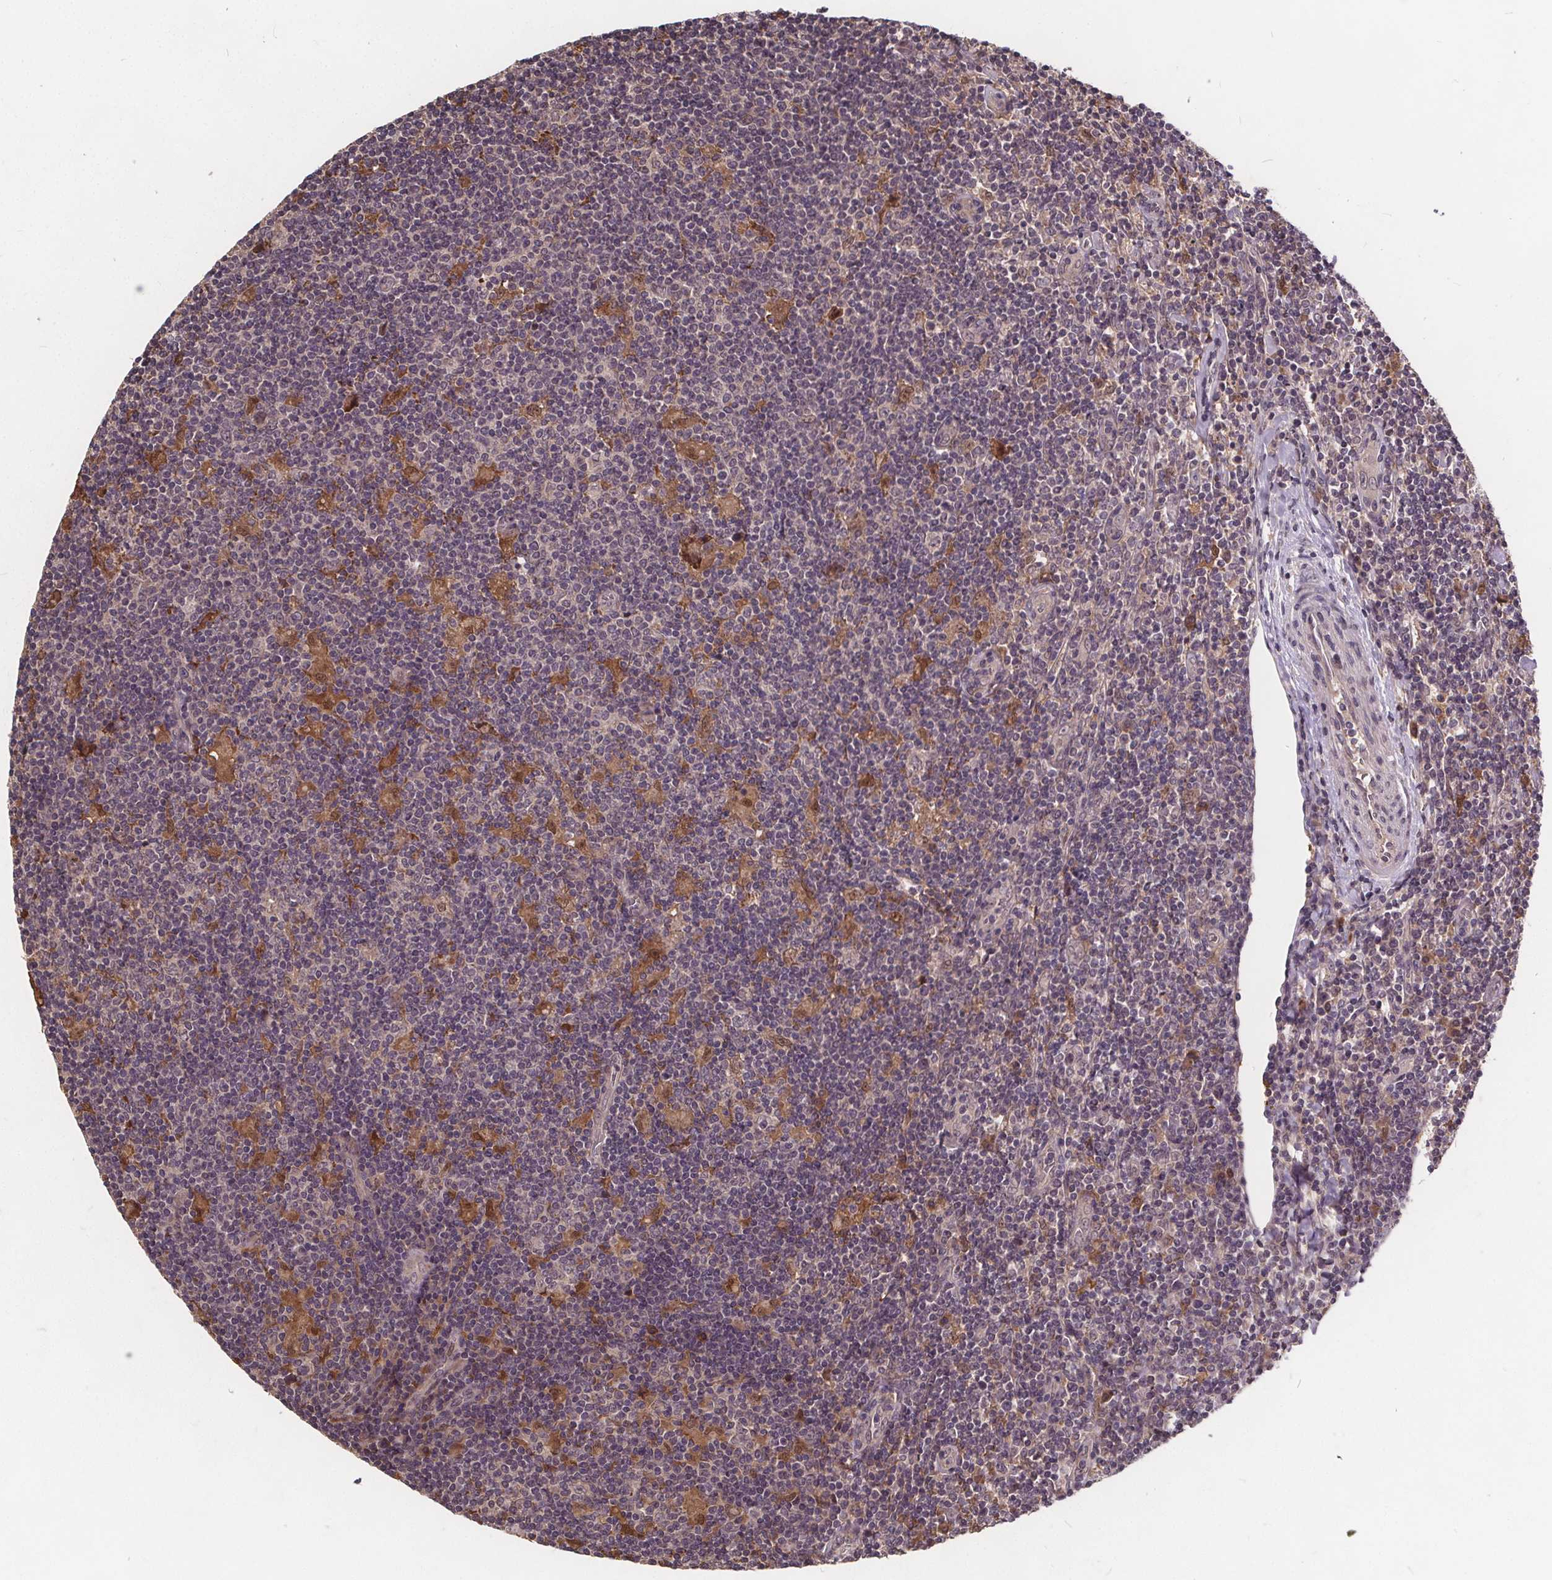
{"staining": {"intensity": "negative", "quantity": "none", "location": "none"}, "tissue": "lymphoma", "cell_type": "Tumor cells", "image_type": "cancer", "snomed": [{"axis": "morphology", "description": "Hodgkin's disease, NOS"}, {"axis": "topography", "description": "Lymph node"}], "caption": "Human Hodgkin's disease stained for a protein using immunohistochemistry demonstrates no expression in tumor cells.", "gene": "USP9X", "patient": {"sex": "male", "age": 40}}